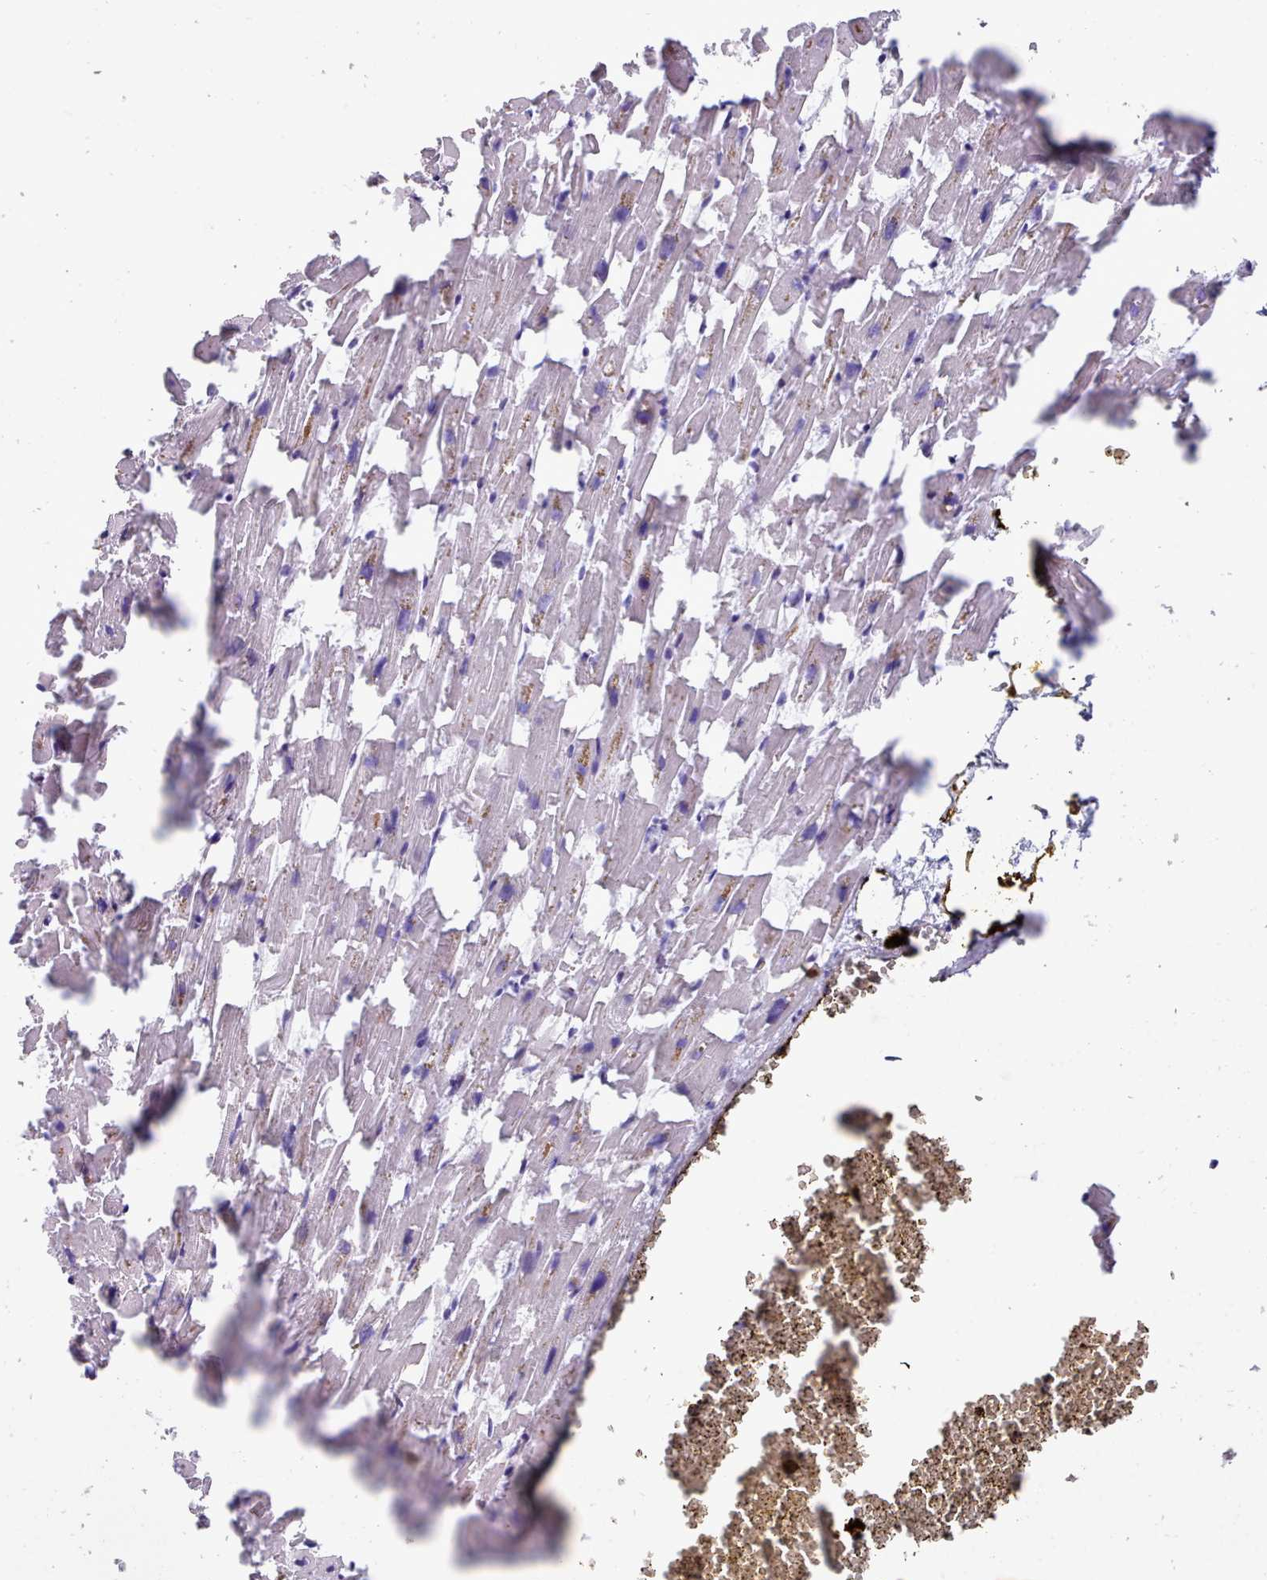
{"staining": {"intensity": "weak", "quantity": "<25%", "location": "cytoplasmic/membranous"}, "tissue": "heart muscle", "cell_type": "Cardiomyocytes", "image_type": "normal", "snomed": [{"axis": "morphology", "description": "Normal tissue, NOS"}, {"axis": "topography", "description": "Heart"}], "caption": "Cardiomyocytes show no significant protein expression in unremarkable heart muscle. The staining was performed using DAB to visualize the protein expression in brown, while the nuclei were stained in blue with hematoxylin (Magnification: 20x).", "gene": "FPGS", "patient": {"sex": "female", "age": 64}}